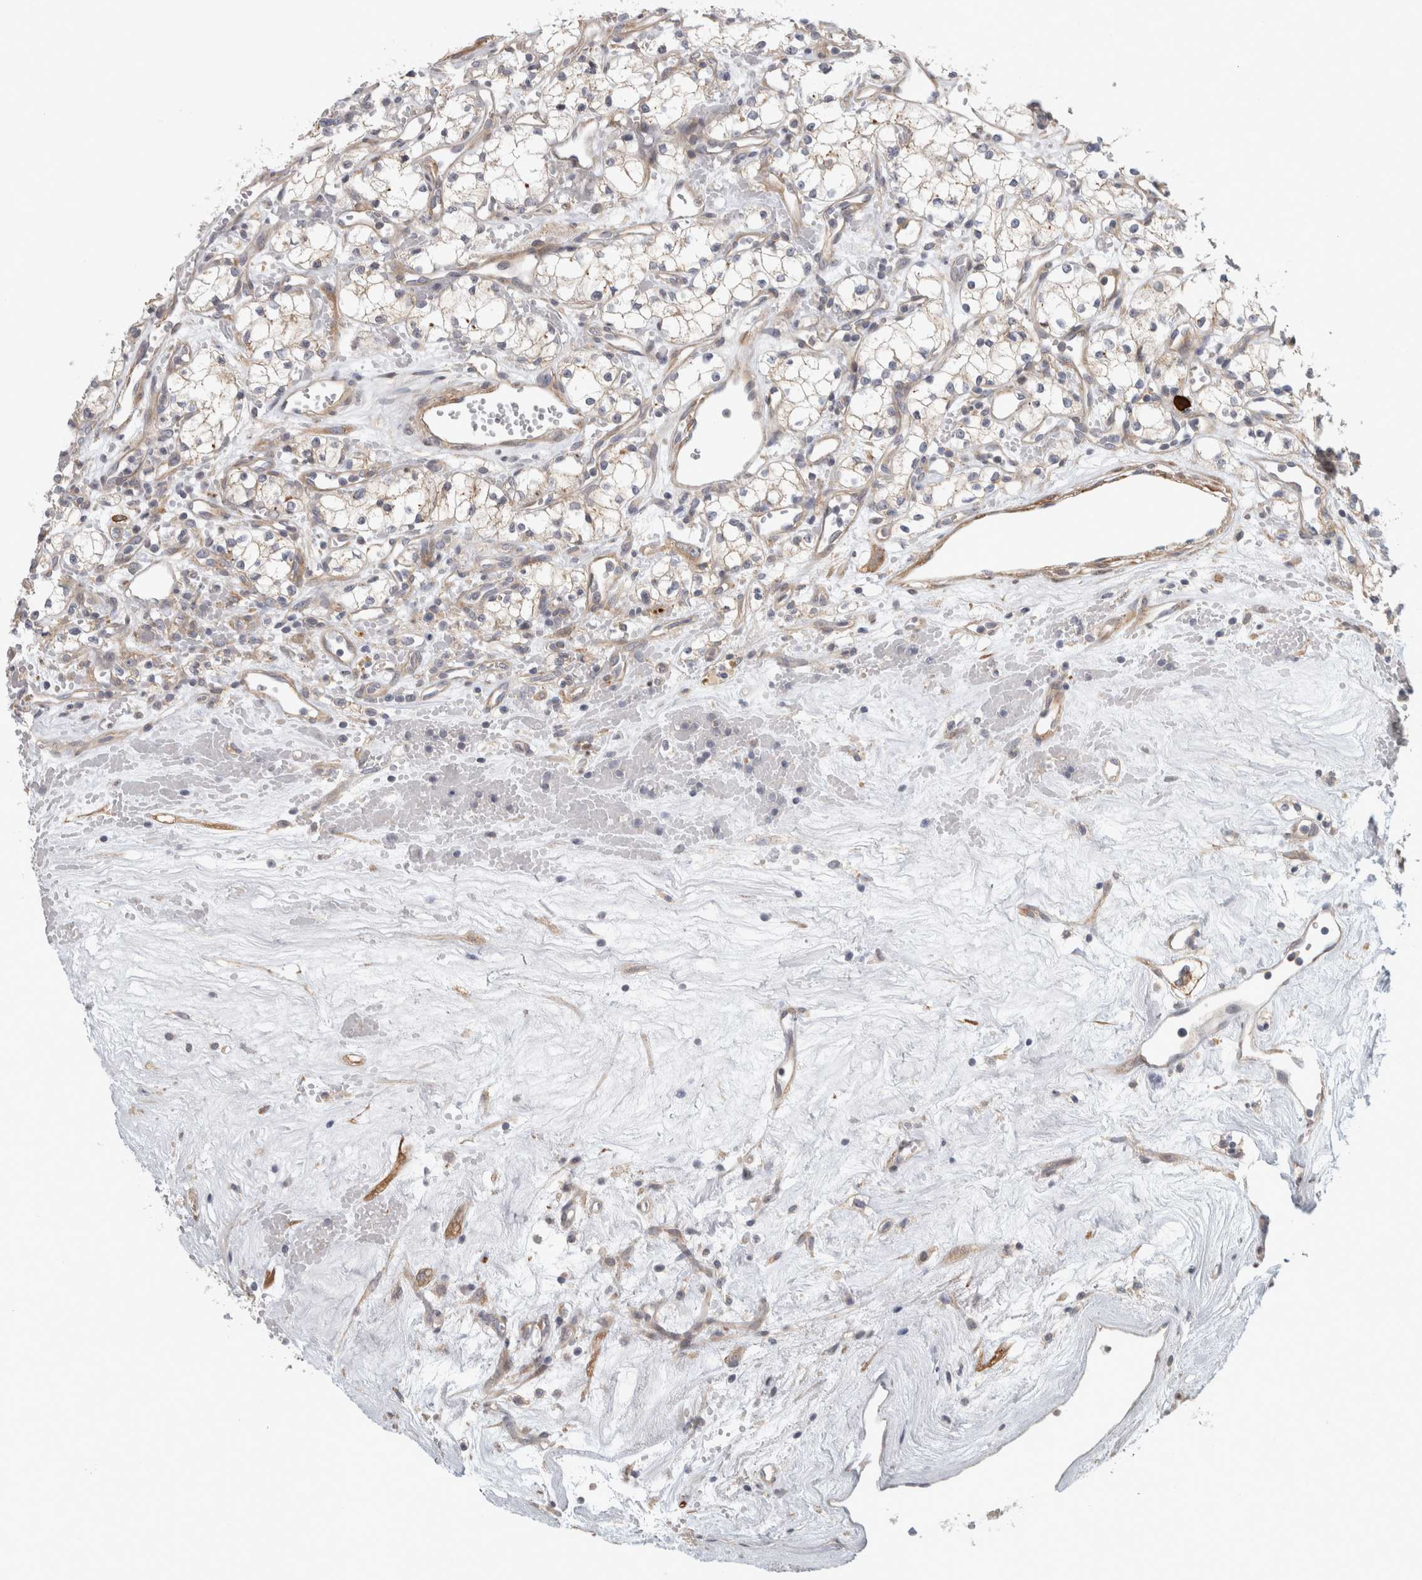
{"staining": {"intensity": "negative", "quantity": "none", "location": "none"}, "tissue": "renal cancer", "cell_type": "Tumor cells", "image_type": "cancer", "snomed": [{"axis": "morphology", "description": "Adenocarcinoma, NOS"}, {"axis": "topography", "description": "Kidney"}], "caption": "Immunohistochemistry (IHC) histopathology image of adenocarcinoma (renal) stained for a protein (brown), which displays no expression in tumor cells. The staining was performed using DAB (3,3'-diaminobenzidine) to visualize the protein expression in brown, while the nuclei were stained in blue with hematoxylin (Magnification: 20x).", "gene": "ZNF804B", "patient": {"sex": "male", "age": 59}}